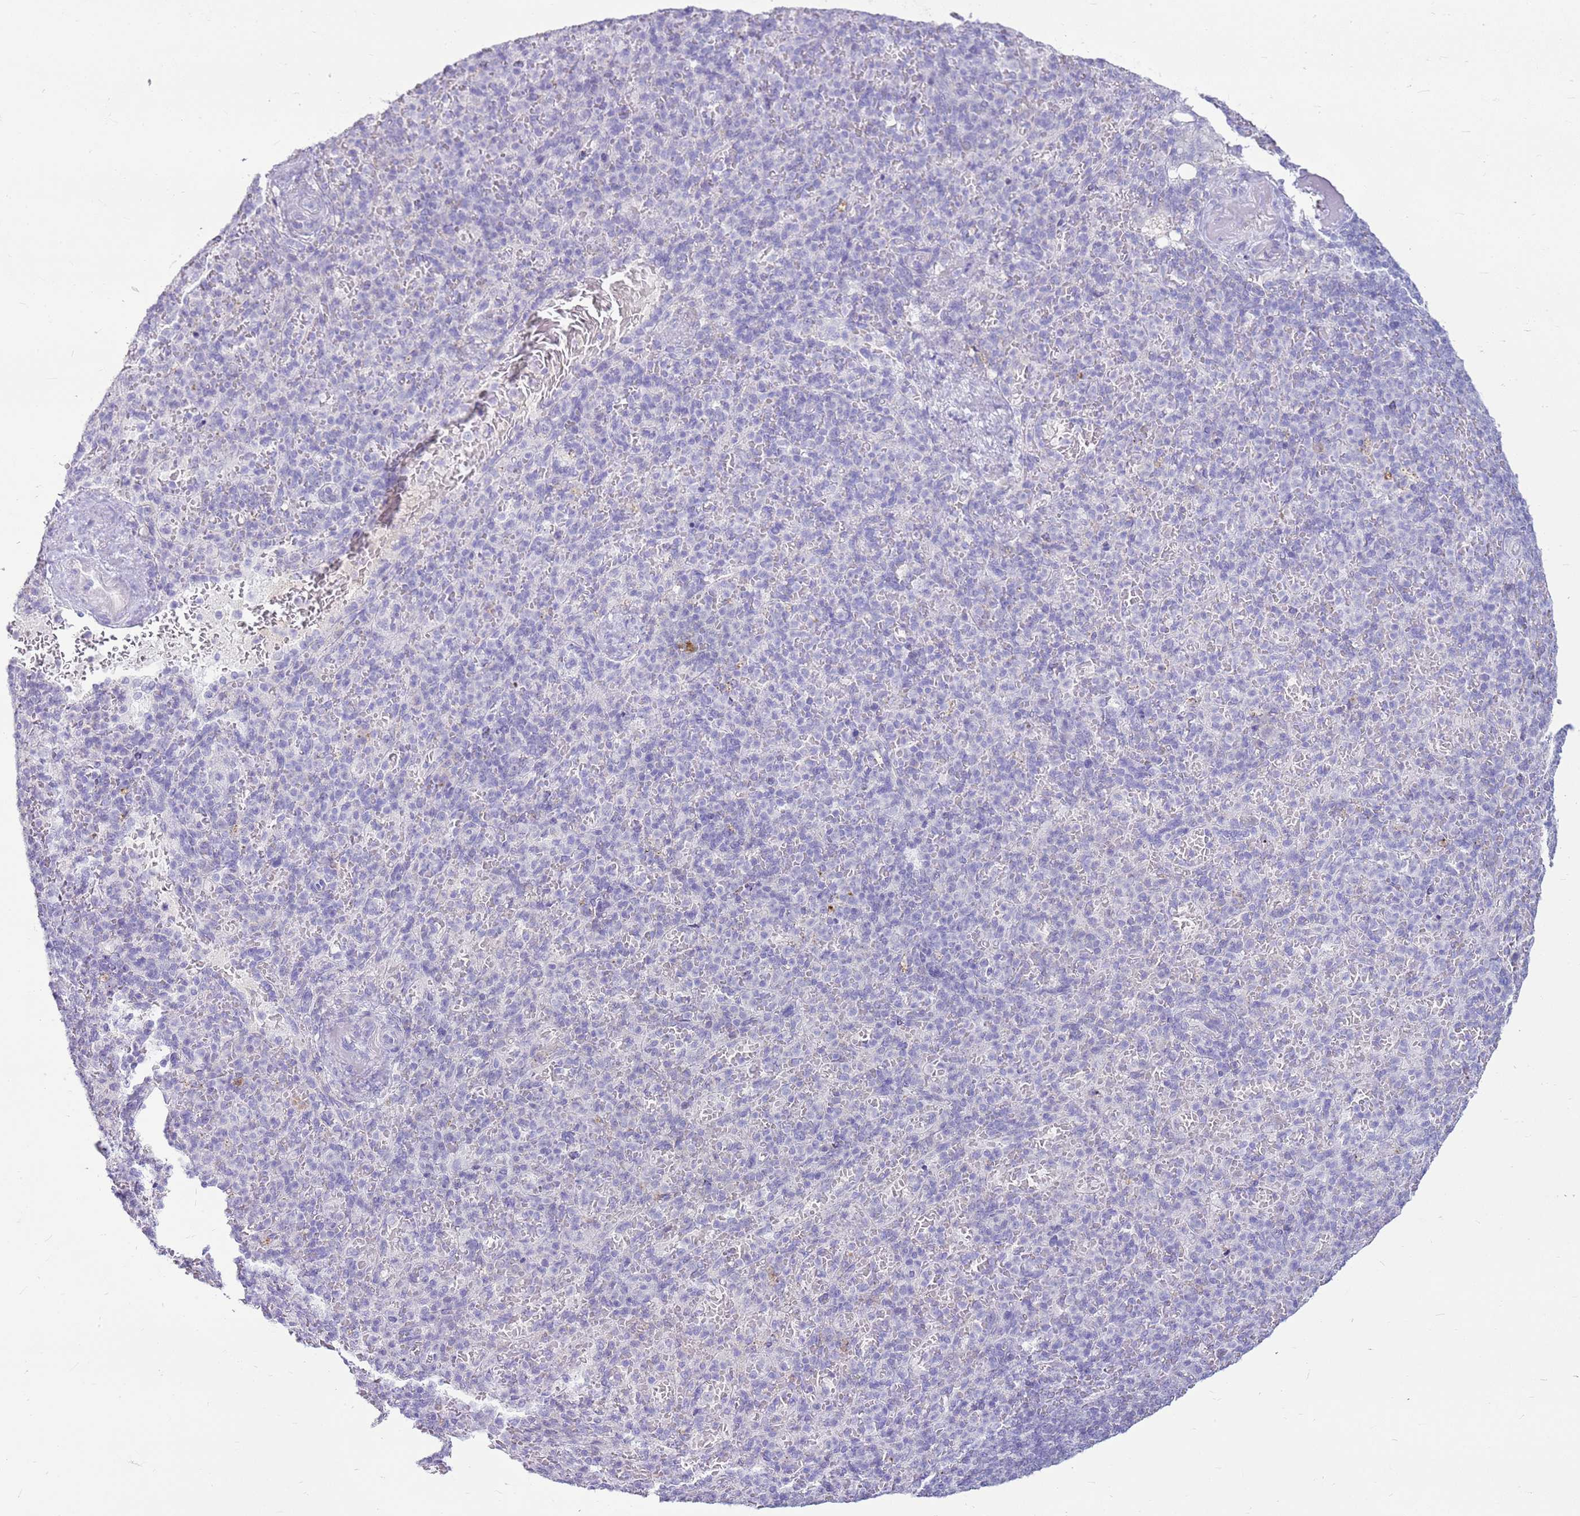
{"staining": {"intensity": "negative", "quantity": "none", "location": "none"}, "tissue": "spleen", "cell_type": "Cells in red pulp", "image_type": "normal", "snomed": [{"axis": "morphology", "description": "Normal tissue, NOS"}, {"axis": "topography", "description": "Spleen"}], "caption": "There is no significant staining in cells in red pulp of spleen. (Immunohistochemistry (ihc), brightfield microscopy, high magnification).", "gene": "FABP2", "patient": {"sex": "female", "age": 74}}